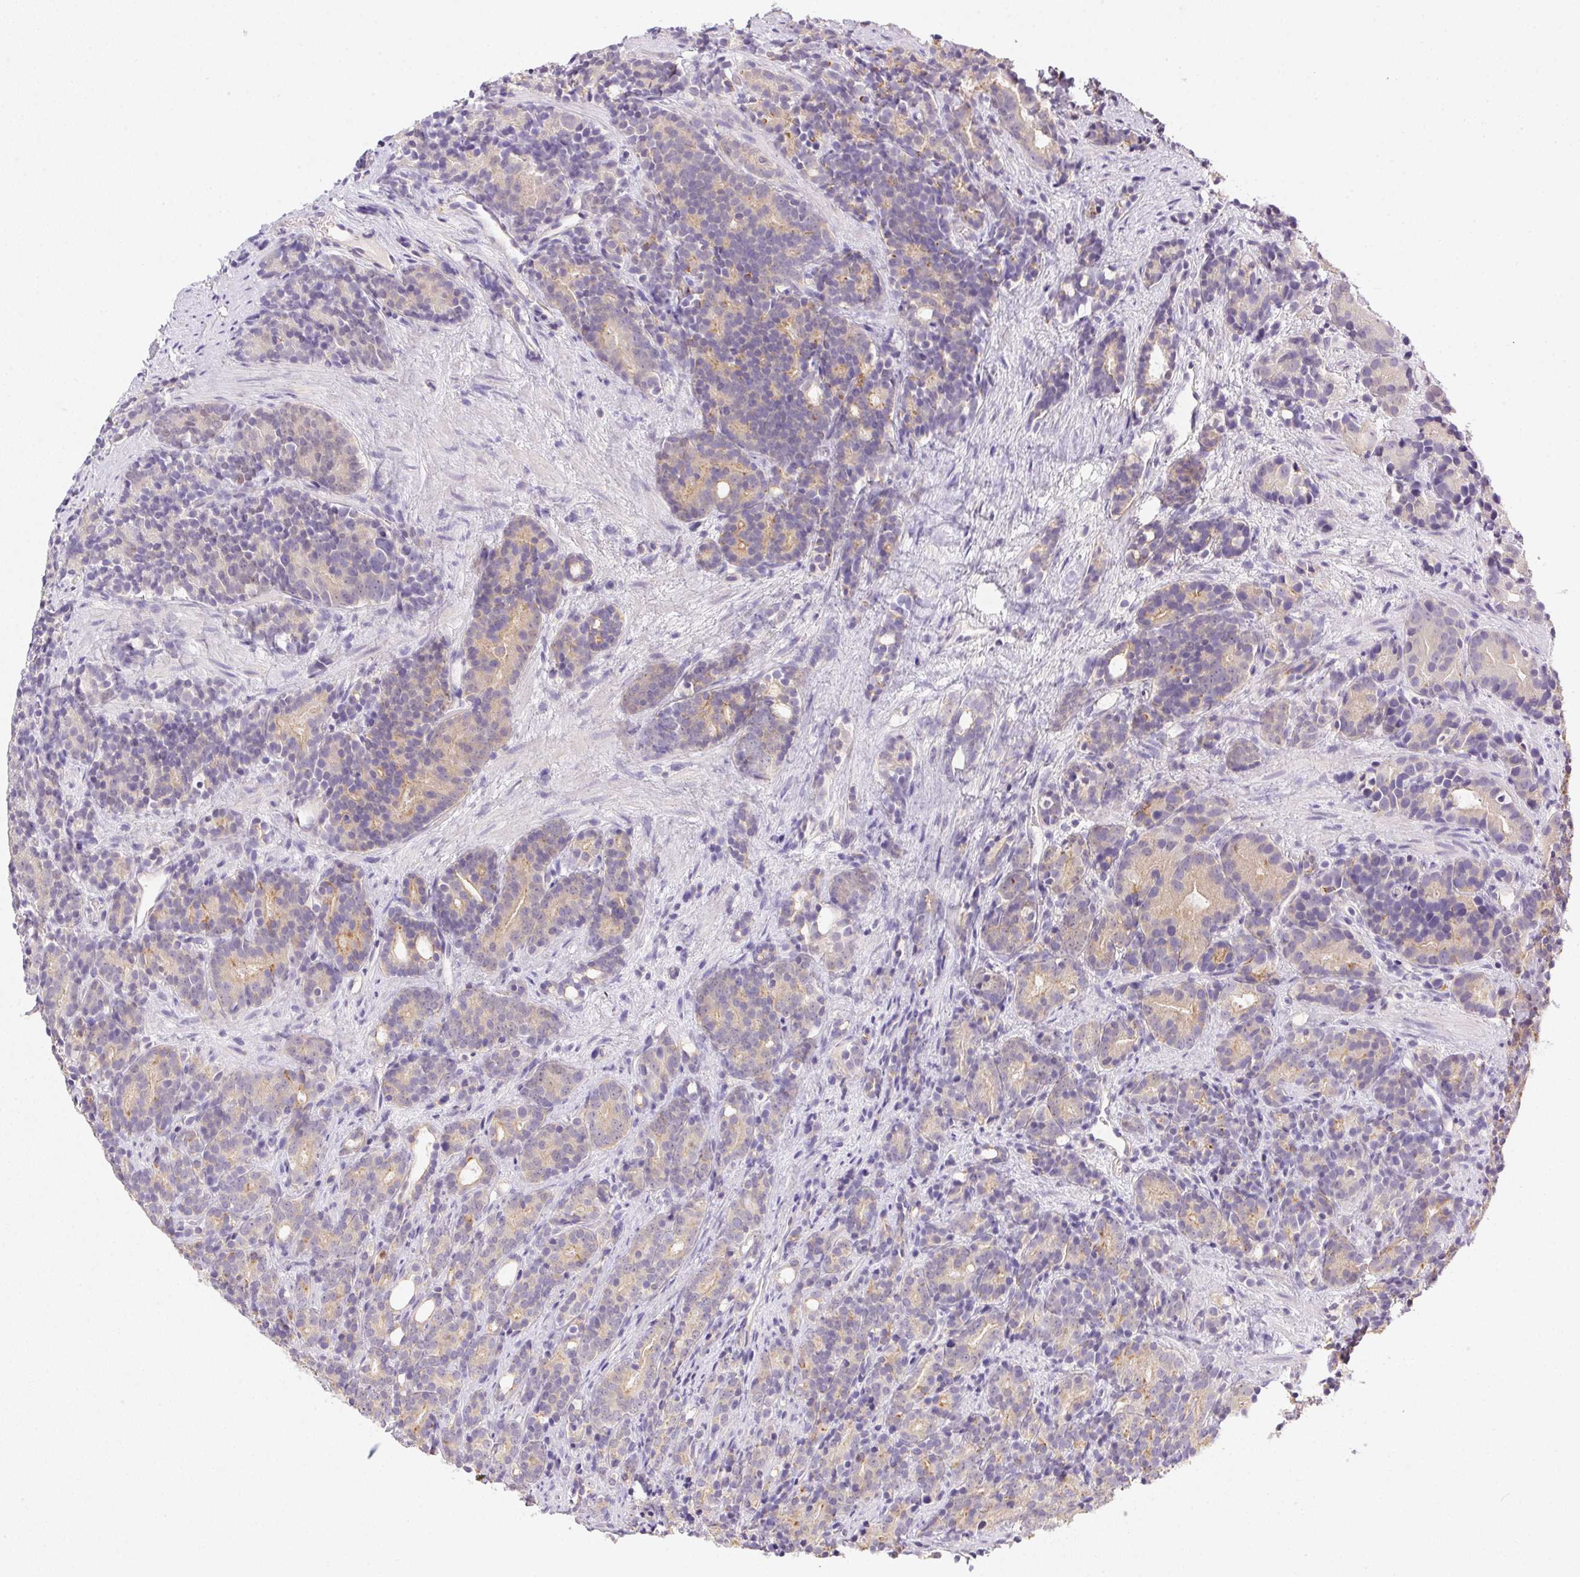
{"staining": {"intensity": "weak", "quantity": "25%-75%", "location": "cytoplasmic/membranous"}, "tissue": "prostate cancer", "cell_type": "Tumor cells", "image_type": "cancer", "snomed": [{"axis": "morphology", "description": "Adenocarcinoma, High grade"}, {"axis": "topography", "description": "Prostate"}], "caption": "Prostate cancer (adenocarcinoma (high-grade)) stained for a protein exhibits weak cytoplasmic/membranous positivity in tumor cells.", "gene": "SLC17A7", "patient": {"sex": "male", "age": 84}}